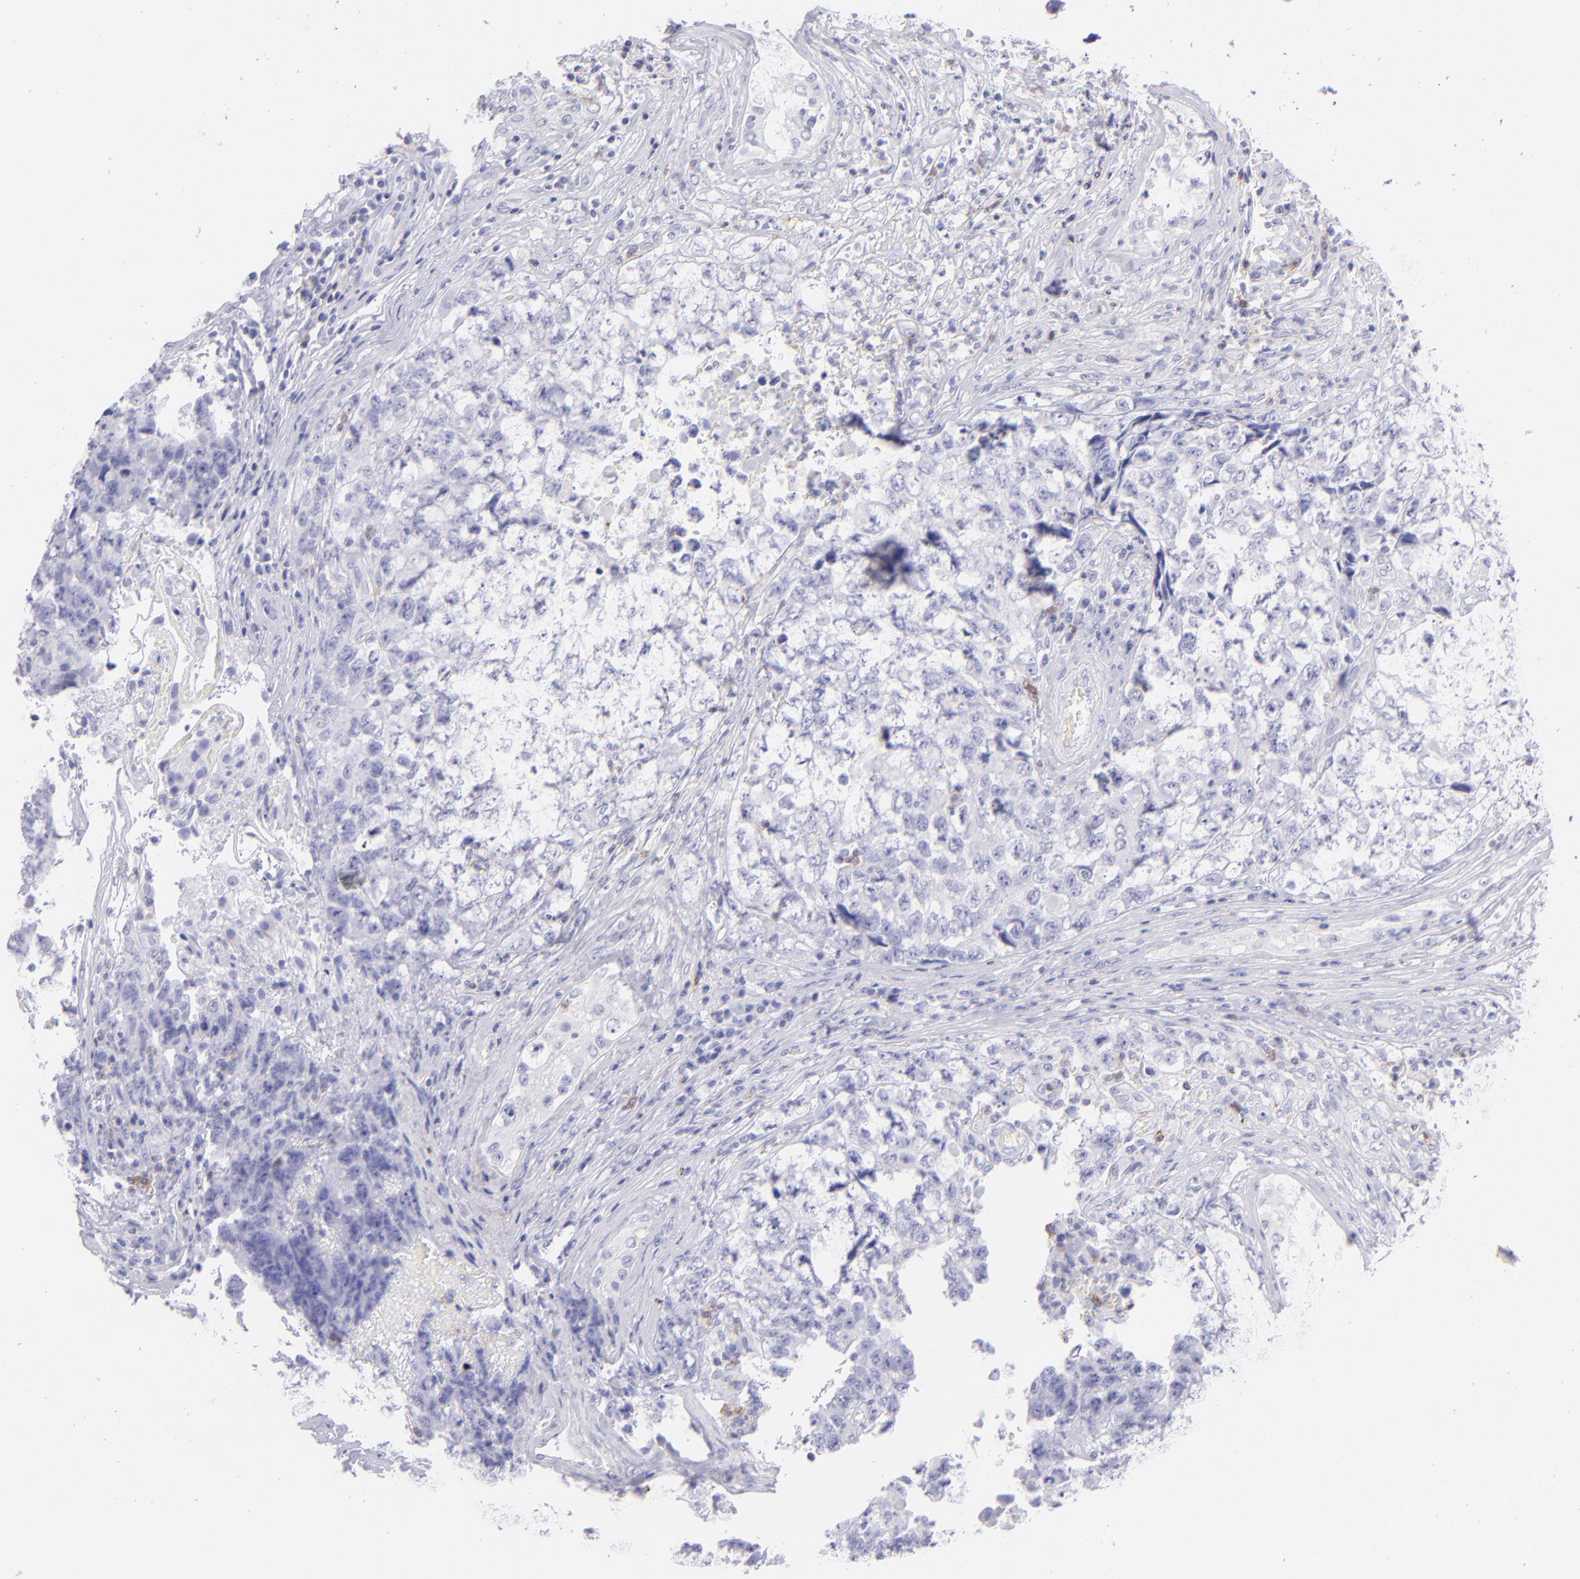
{"staining": {"intensity": "negative", "quantity": "none", "location": "none"}, "tissue": "testis cancer", "cell_type": "Tumor cells", "image_type": "cancer", "snomed": [{"axis": "morphology", "description": "Carcinoma, Embryonal, NOS"}, {"axis": "topography", "description": "Testis"}], "caption": "Histopathology image shows no significant protein expression in tumor cells of testis cancer (embryonal carcinoma).", "gene": "CD69", "patient": {"sex": "male", "age": 31}}